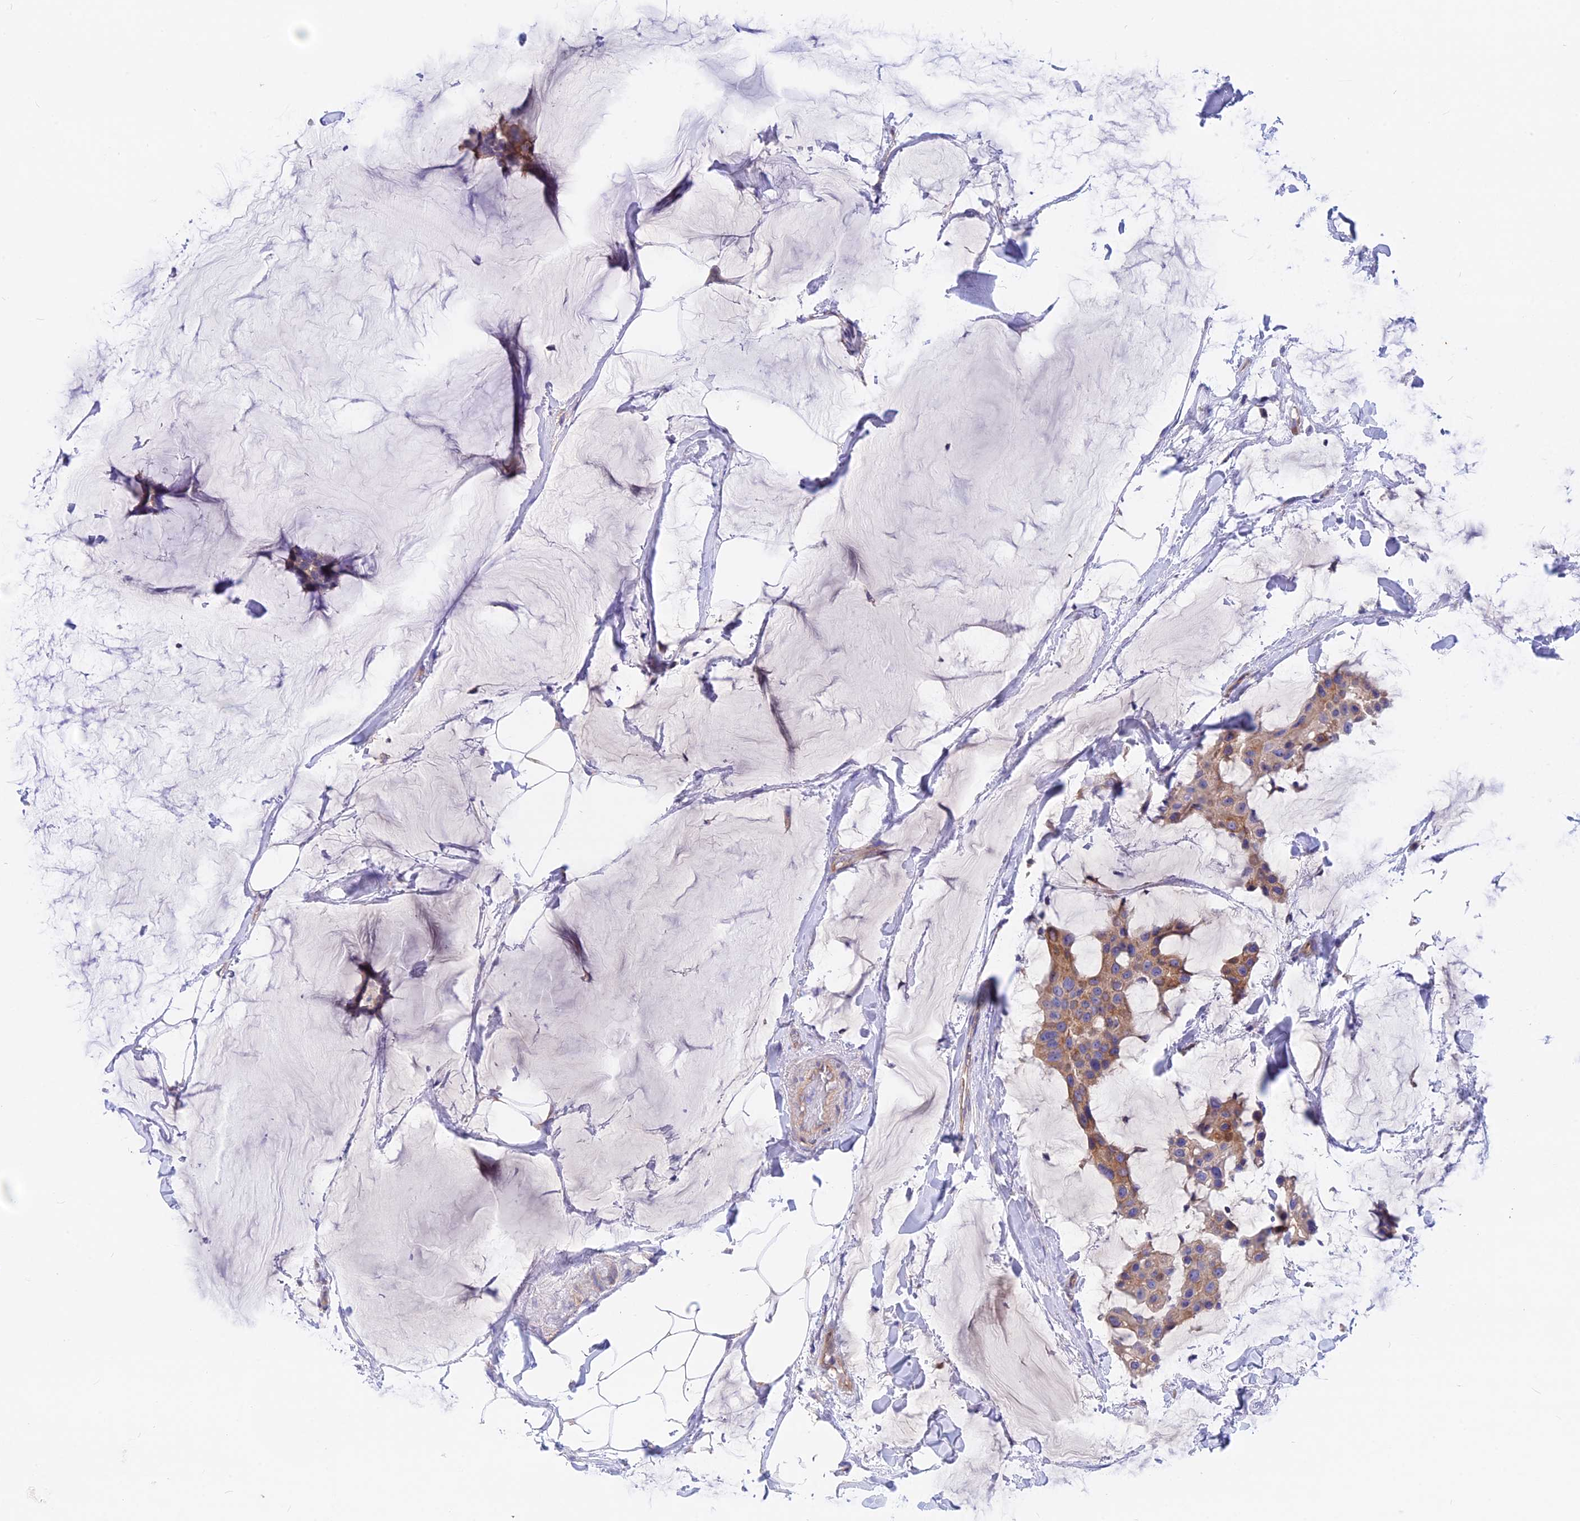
{"staining": {"intensity": "weak", "quantity": "25%-75%", "location": "cytoplasmic/membranous"}, "tissue": "breast cancer", "cell_type": "Tumor cells", "image_type": "cancer", "snomed": [{"axis": "morphology", "description": "Duct carcinoma"}, {"axis": "topography", "description": "Breast"}], "caption": "This is an image of immunohistochemistry (IHC) staining of invasive ductal carcinoma (breast), which shows weak staining in the cytoplasmic/membranous of tumor cells.", "gene": "HYCC1", "patient": {"sex": "female", "age": 93}}